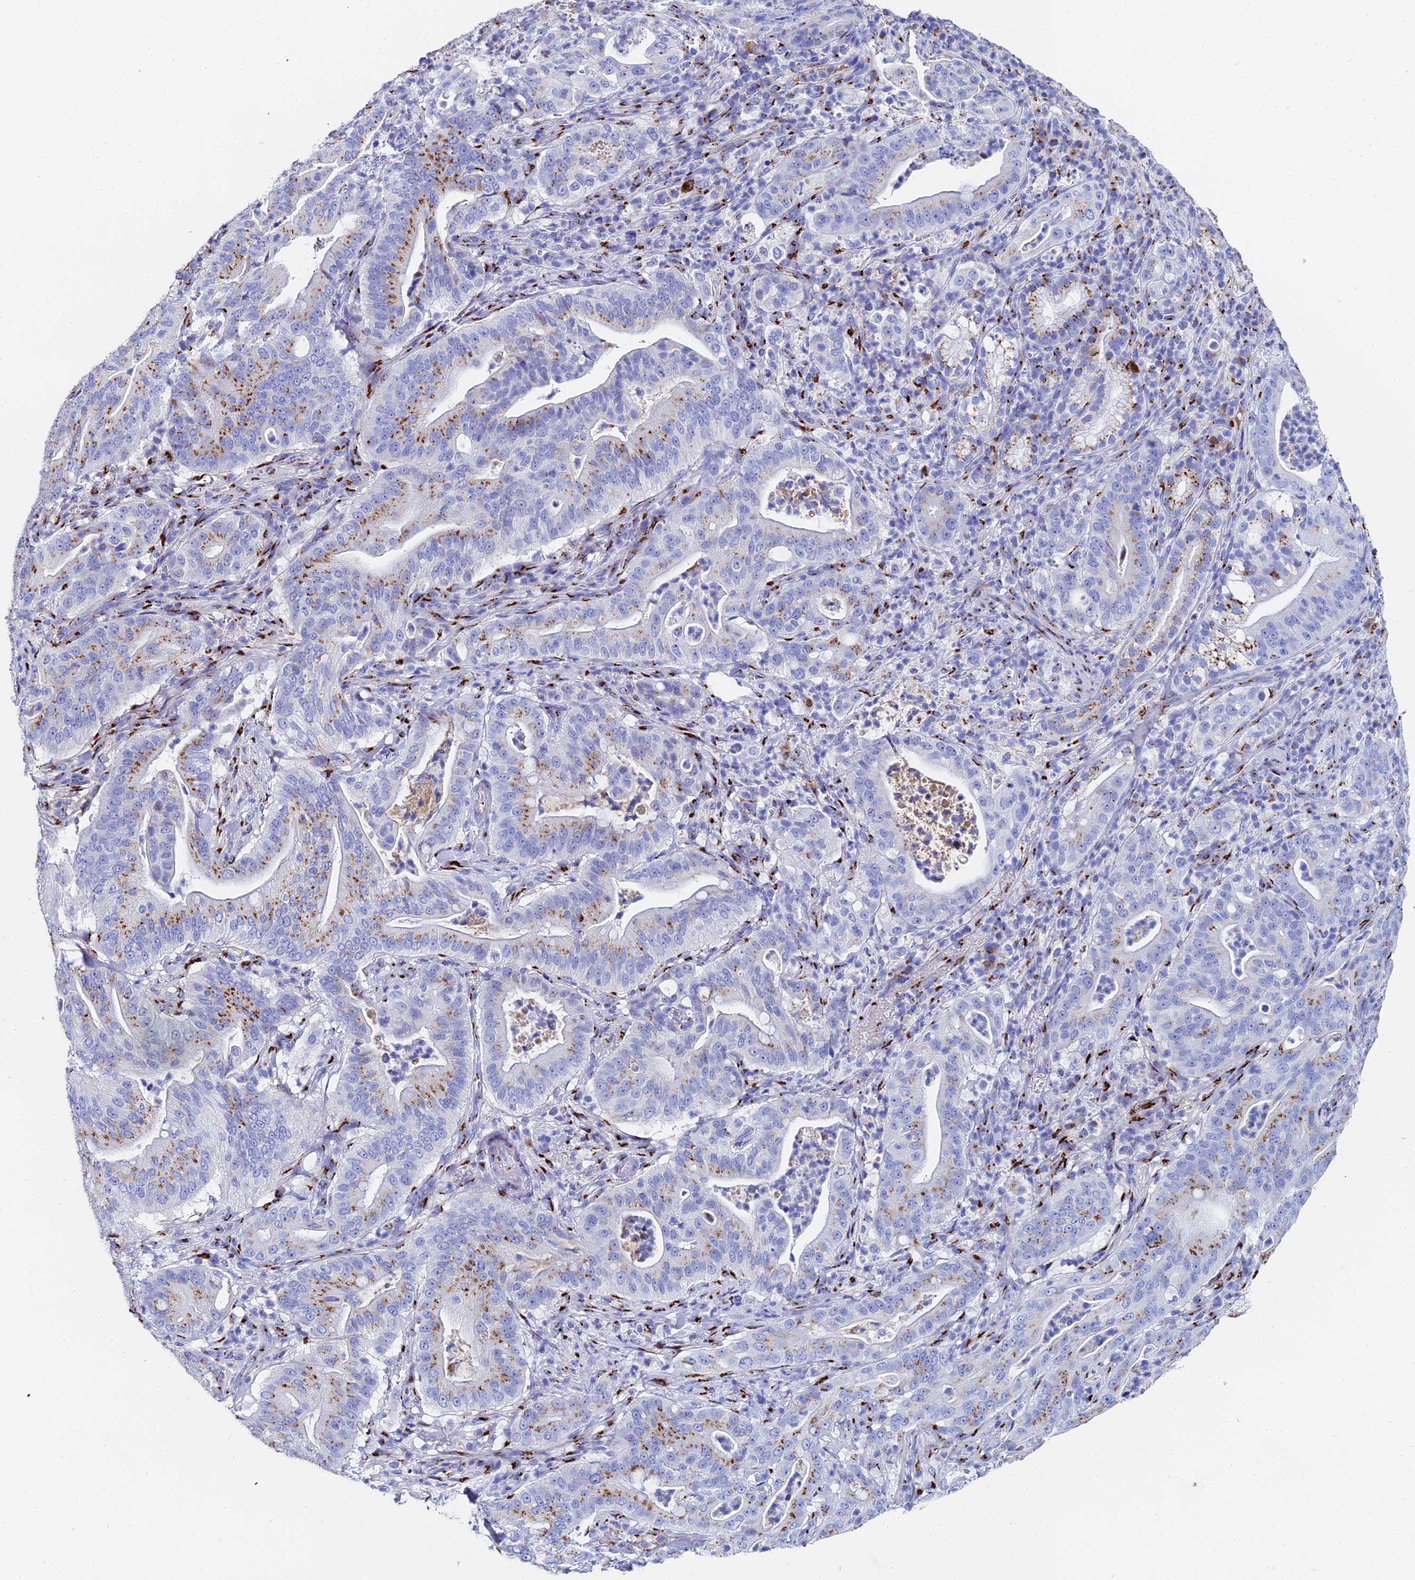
{"staining": {"intensity": "moderate", "quantity": "25%-75%", "location": "cytoplasmic/membranous"}, "tissue": "pancreatic cancer", "cell_type": "Tumor cells", "image_type": "cancer", "snomed": [{"axis": "morphology", "description": "Adenocarcinoma, NOS"}, {"axis": "topography", "description": "Pancreas"}], "caption": "Pancreatic cancer (adenocarcinoma) was stained to show a protein in brown. There is medium levels of moderate cytoplasmic/membranous expression in about 25%-75% of tumor cells. (DAB (3,3'-diaminobenzidine) IHC, brown staining for protein, blue staining for nuclei).", "gene": "ENSG00000268674", "patient": {"sex": "male", "age": 71}}